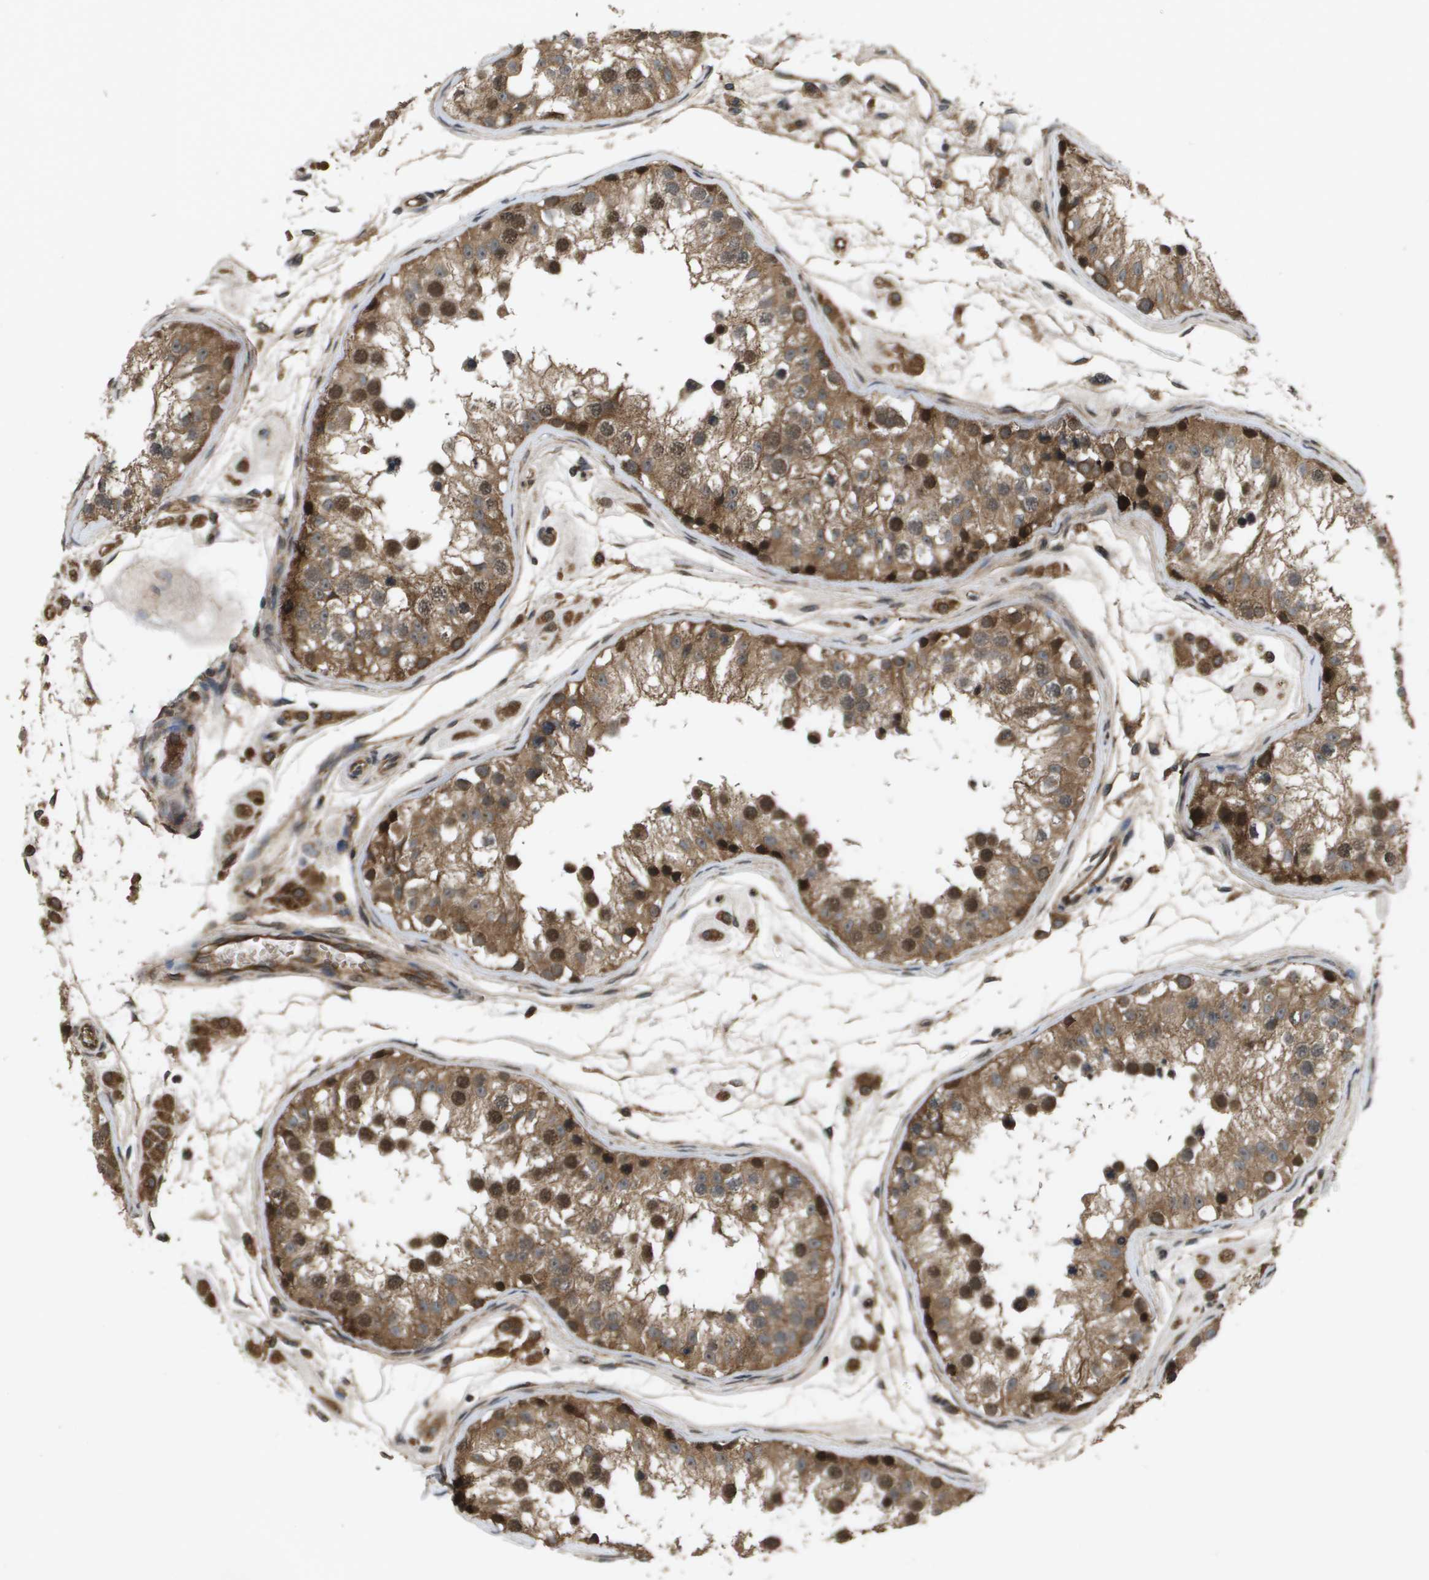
{"staining": {"intensity": "strong", "quantity": ">75%", "location": "cytoplasmic/membranous,nuclear"}, "tissue": "testis", "cell_type": "Cells in seminiferous ducts", "image_type": "normal", "snomed": [{"axis": "morphology", "description": "Normal tissue, NOS"}, {"axis": "morphology", "description": "Adenocarcinoma, metastatic, NOS"}, {"axis": "topography", "description": "Testis"}], "caption": "A brown stain shows strong cytoplasmic/membranous,nuclear staining of a protein in cells in seminiferous ducts of unremarkable human testis. (IHC, brightfield microscopy, high magnification).", "gene": "SPTLC1", "patient": {"sex": "male", "age": 26}}